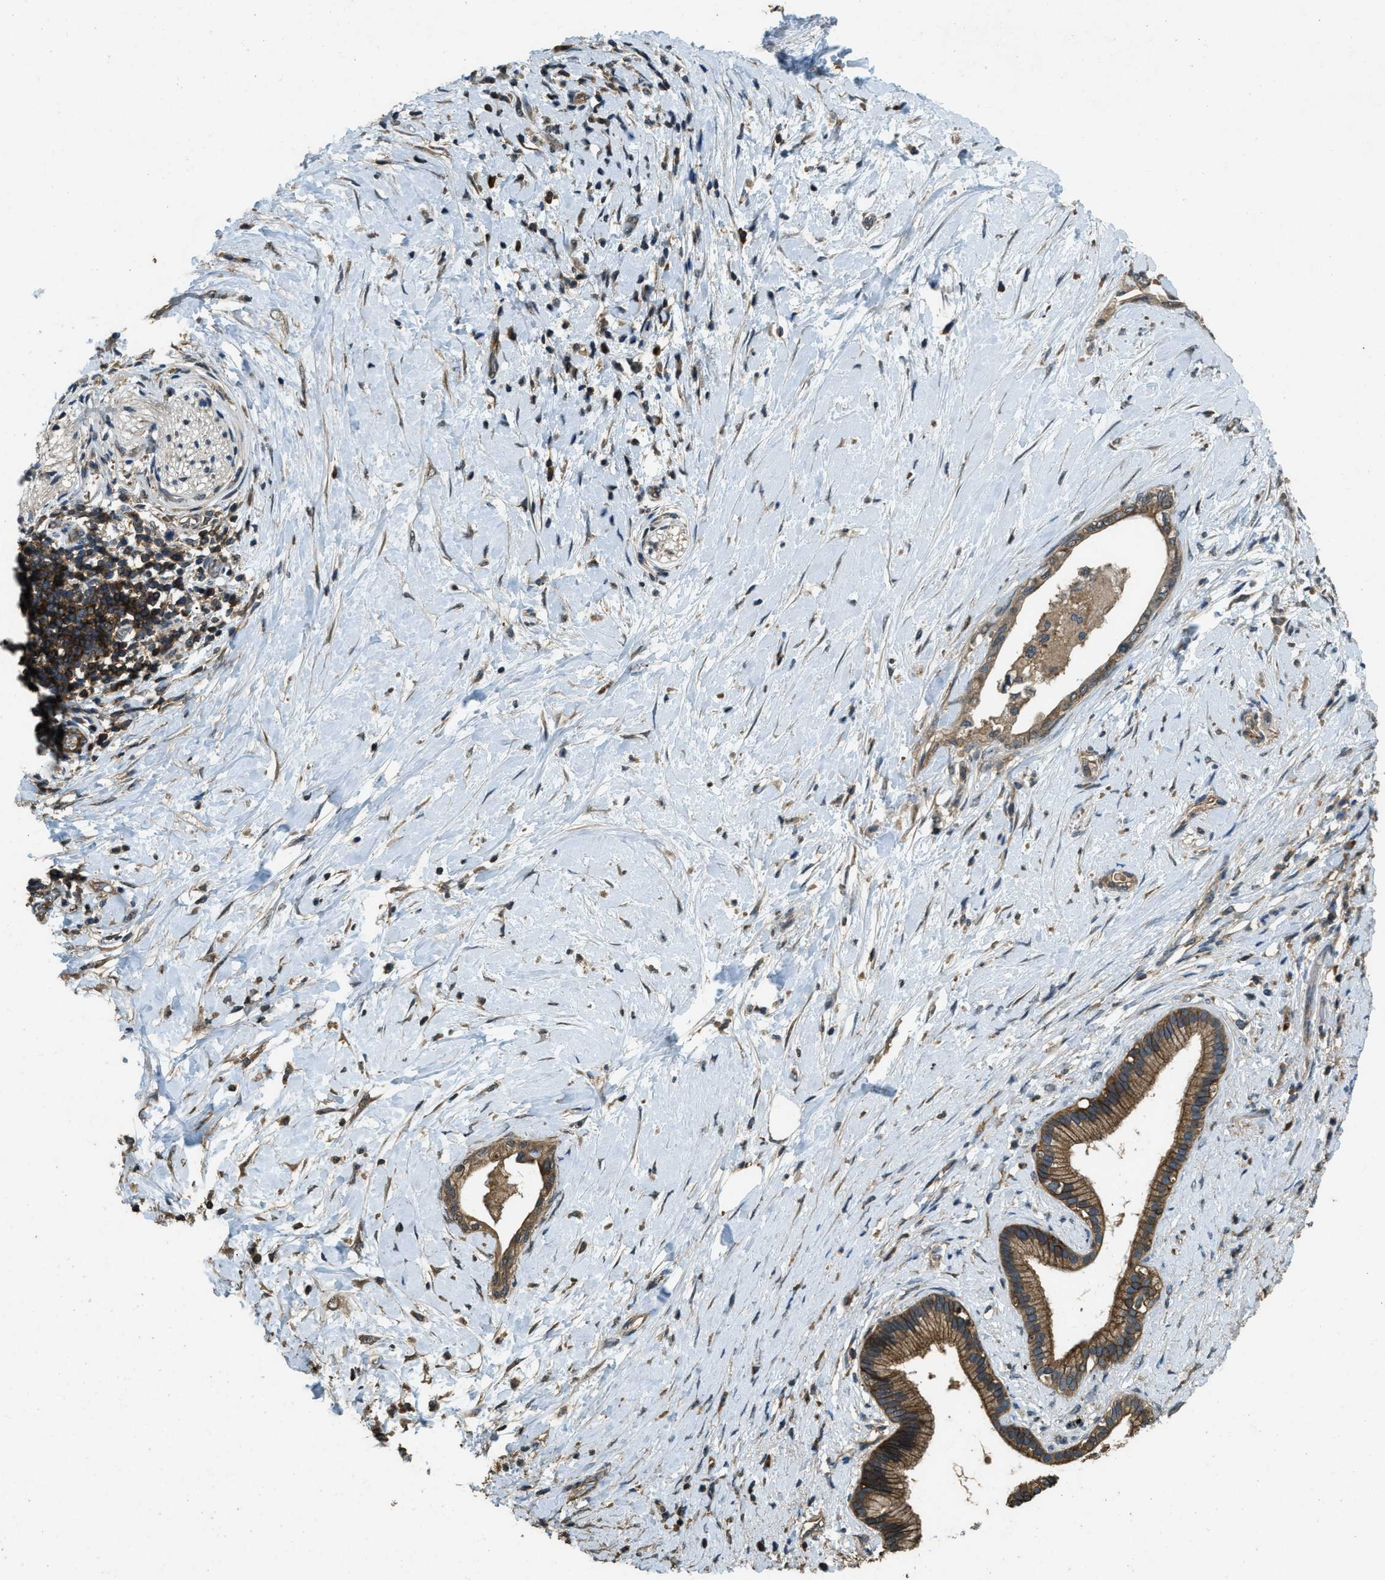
{"staining": {"intensity": "moderate", "quantity": ">75%", "location": "cytoplasmic/membranous"}, "tissue": "pancreatic cancer", "cell_type": "Tumor cells", "image_type": "cancer", "snomed": [{"axis": "morphology", "description": "Adenocarcinoma, NOS"}, {"axis": "topography", "description": "Pancreas"}], "caption": "Moderate cytoplasmic/membranous expression is seen in approximately >75% of tumor cells in pancreatic cancer (adenocarcinoma).", "gene": "ATP8B1", "patient": {"sex": "female", "age": 60}}